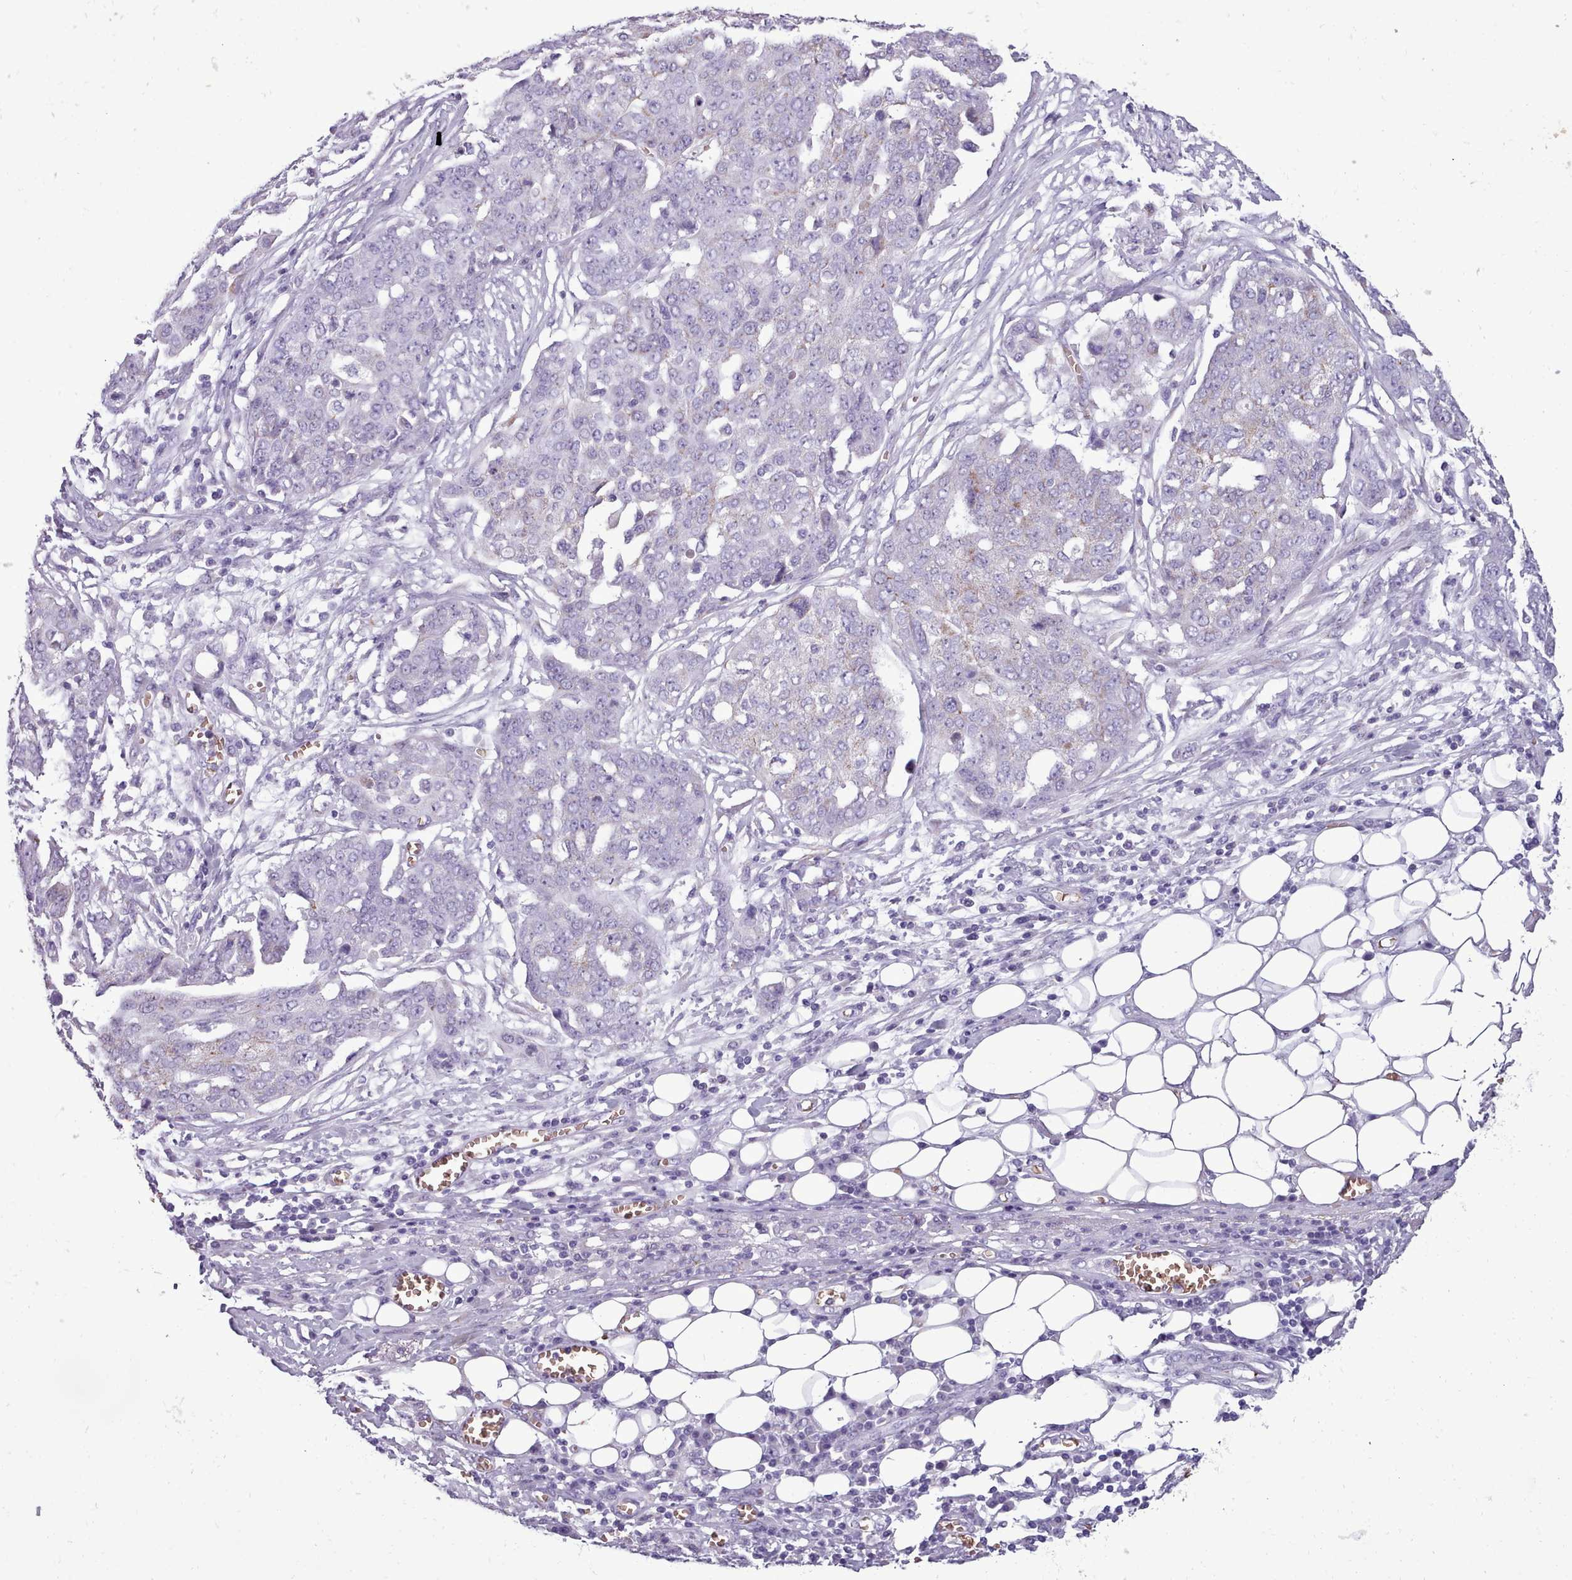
{"staining": {"intensity": "weak", "quantity": "<25%", "location": "cytoplasmic/membranous"}, "tissue": "ovarian cancer", "cell_type": "Tumor cells", "image_type": "cancer", "snomed": [{"axis": "morphology", "description": "Cystadenocarcinoma, serous, NOS"}, {"axis": "topography", "description": "Soft tissue"}, {"axis": "topography", "description": "Ovary"}], "caption": "A photomicrograph of human ovarian cancer (serous cystadenocarcinoma) is negative for staining in tumor cells. (Brightfield microscopy of DAB (3,3'-diaminobenzidine) IHC at high magnification).", "gene": "AK4", "patient": {"sex": "female", "age": 57}}